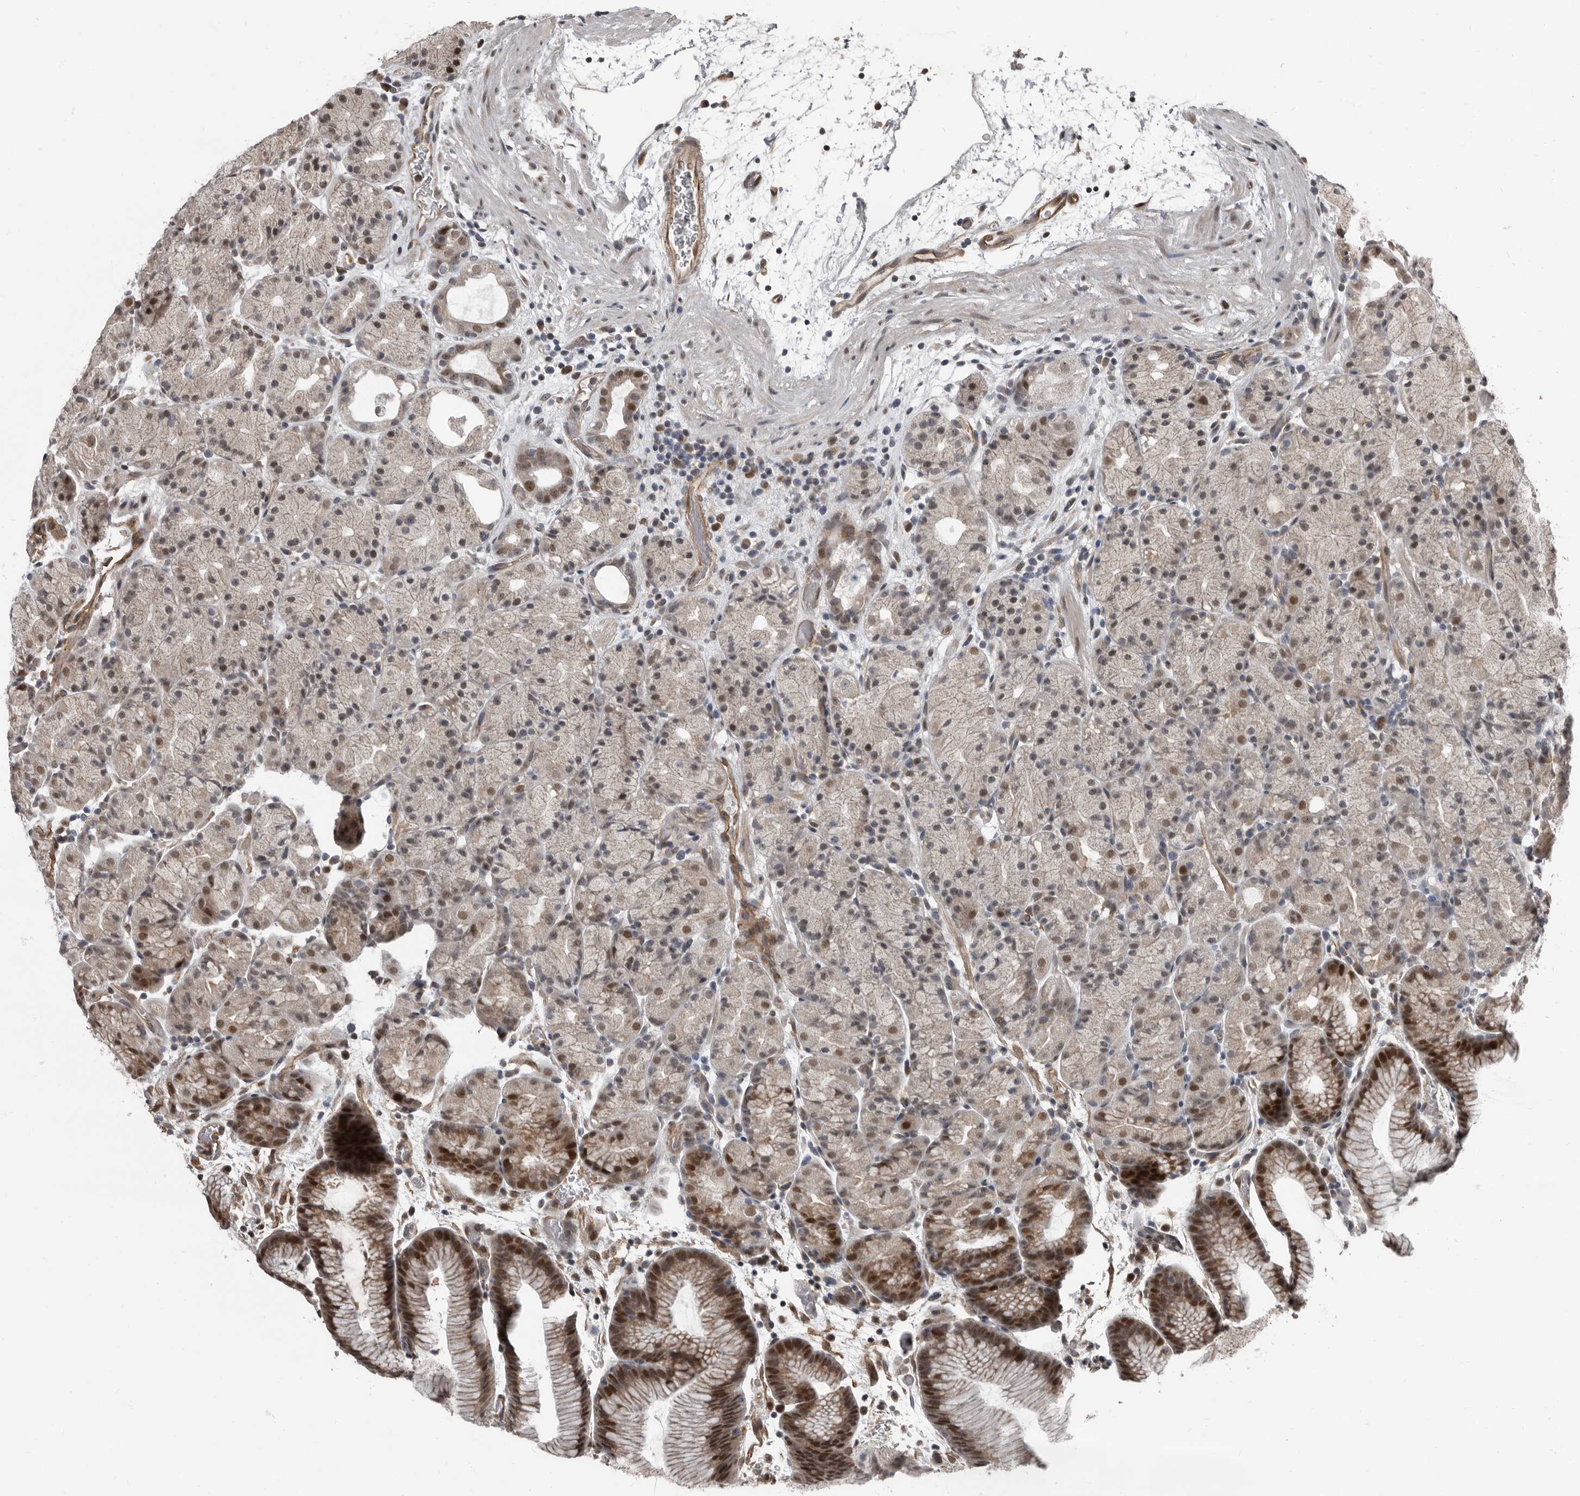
{"staining": {"intensity": "moderate", "quantity": "25%-75%", "location": "cytoplasmic/membranous,nuclear"}, "tissue": "stomach", "cell_type": "Glandular cells", "image_type": "normal", "snomed": [{"axis": "morphology", "description": "Normal tissue, NOS"}, {"axis": "topography", "description": "Stomach, upper"}], "caption": "Immunohistochemical staining of benign human stomach displays moderate cytoplasmic/membranous,nuclear protein positivity in approximately 25%-75% of glandular cells.", "gene": "CHD1L", "patient": {"sex": "male", "age": 48}}